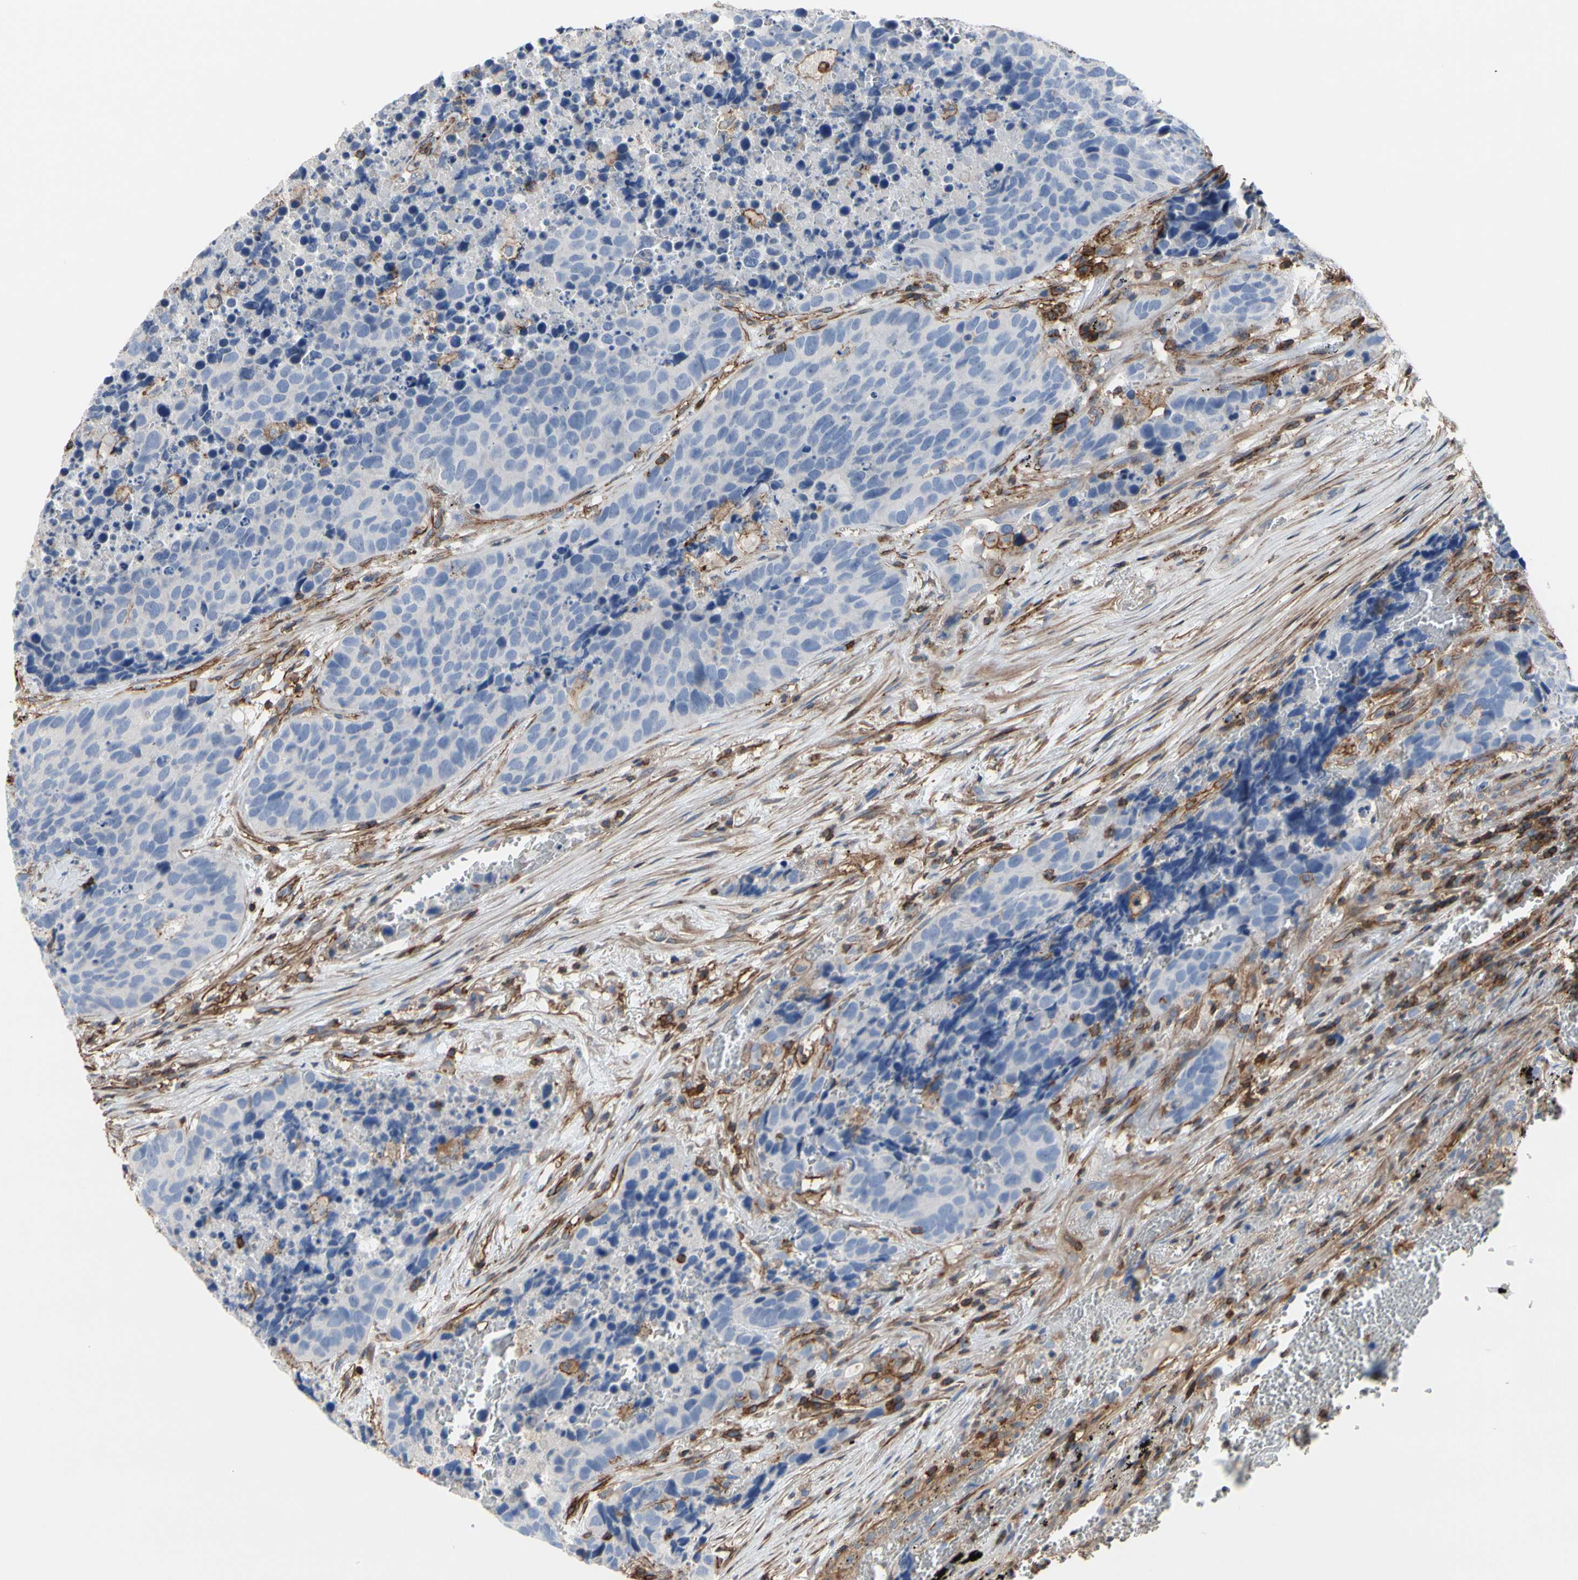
{"staining": {"intensity": "negative", "quantity": "none", "location": "none"}, "tissue": "carcinoid", "cell_type": "Tumor cells", "image_type": "cancer", "snomed": [{"axis": "morphology", "description": "Carcinoid, malignant, NOS"}, {"axis": "topography", "description": "Lung"}], "caption": "Carcinoid was stained to show a protein in brown. There is no significant positivity in tumor cells.", "gene": "ANXA6", "patient": {"sex": "male", "age": 60}}